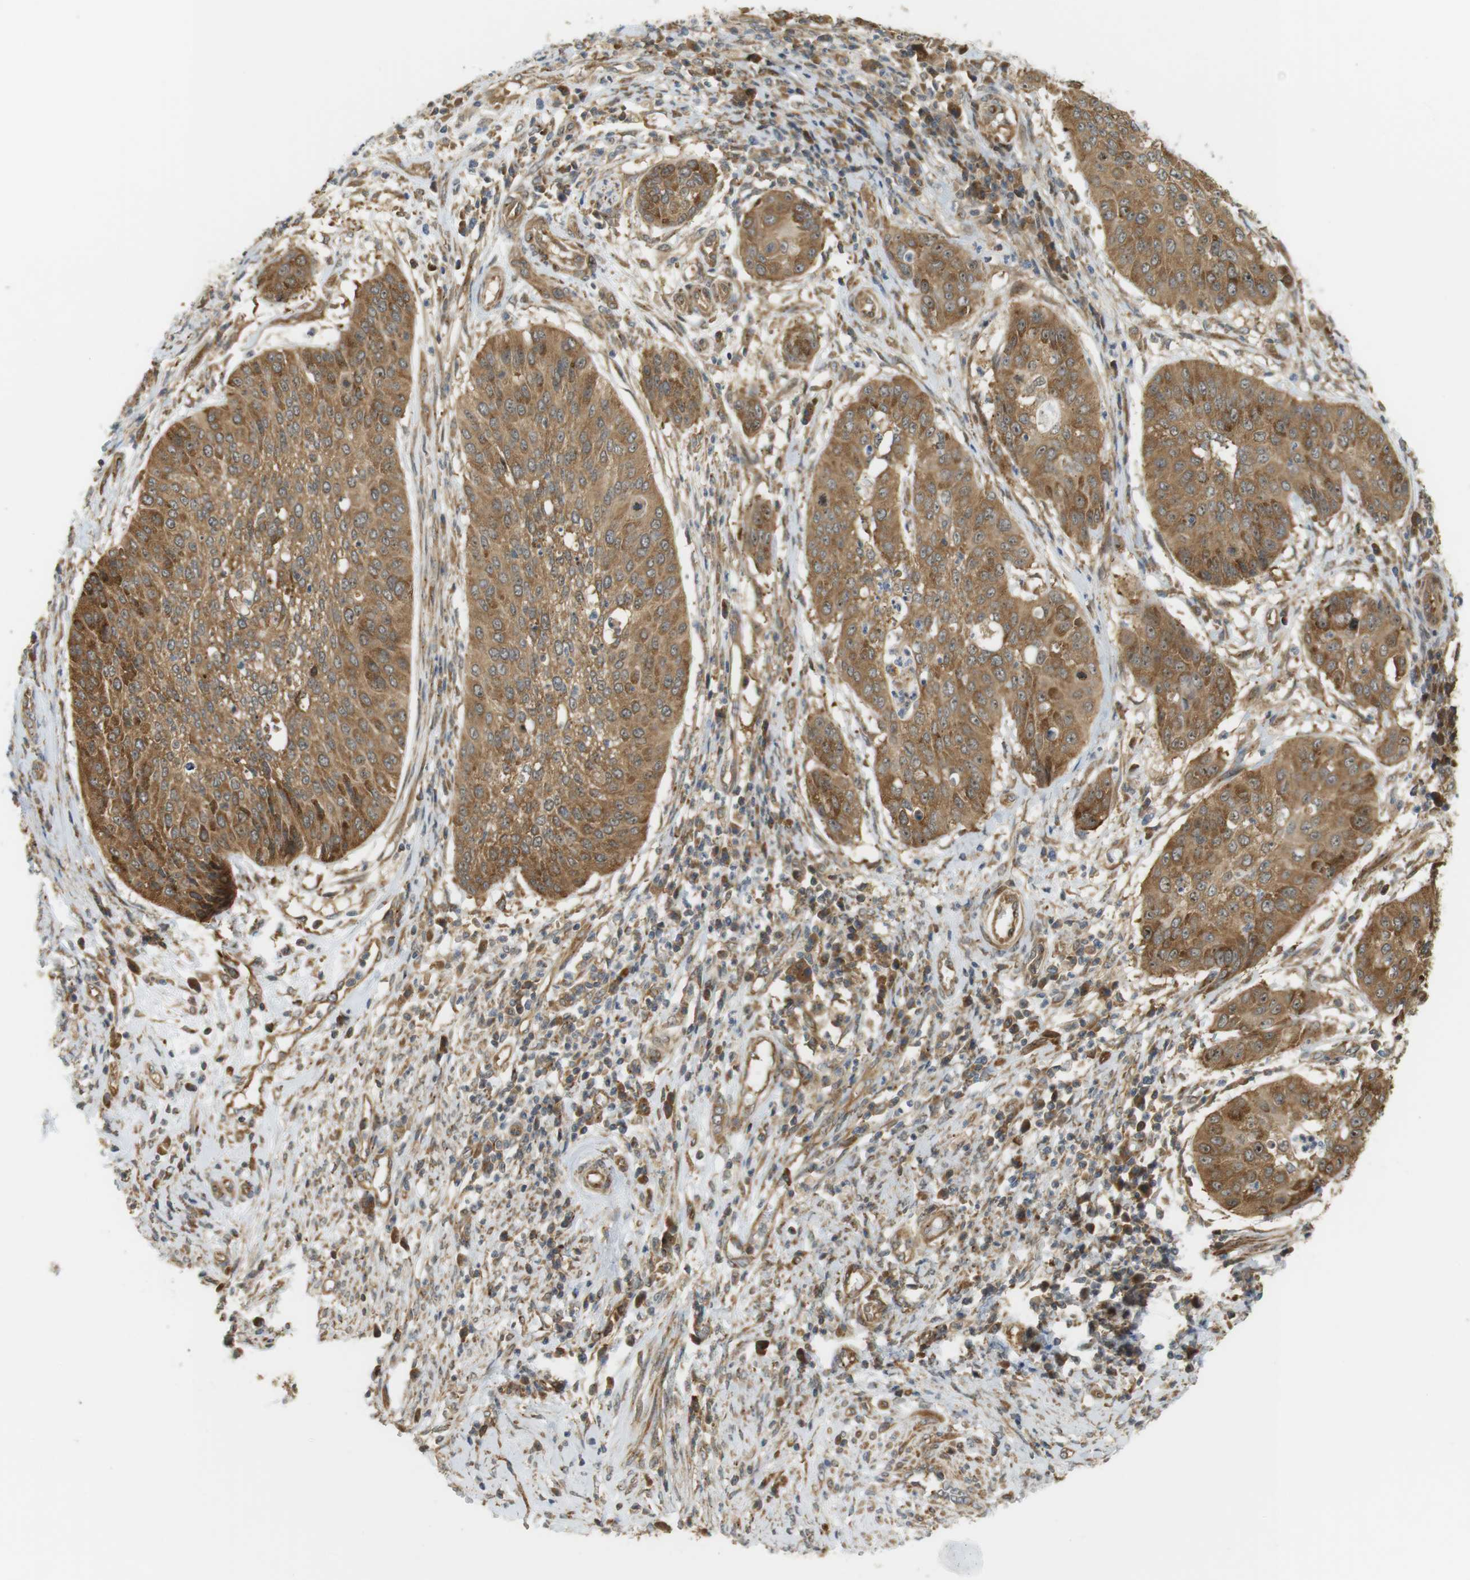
{"staining": {"intensity": "moderate", "quantity": ">75%", "location": "cytoplasmic/membranous,nuclear"}, "tissue": "cervical cancer", "cell_type": "Tumor cells", "image_type": "cancer", "snomed": [{"axis": "morphology", "description": "Normal tissue, NOS"}, {"axis": "morphology", "description": "Squamous cell carcinoma, NOS"}, {"axis": "topography", "description": "Cervix"}], "caption": "Brown immunohistochemical staining in human cervical squamous cell carcinoma shows moderate cytoplasmic/membranous and nuclear expression in about >75% of tumor cells.", "gene": "PA2G4", "patient": {"sex": "female", "age": 39}}